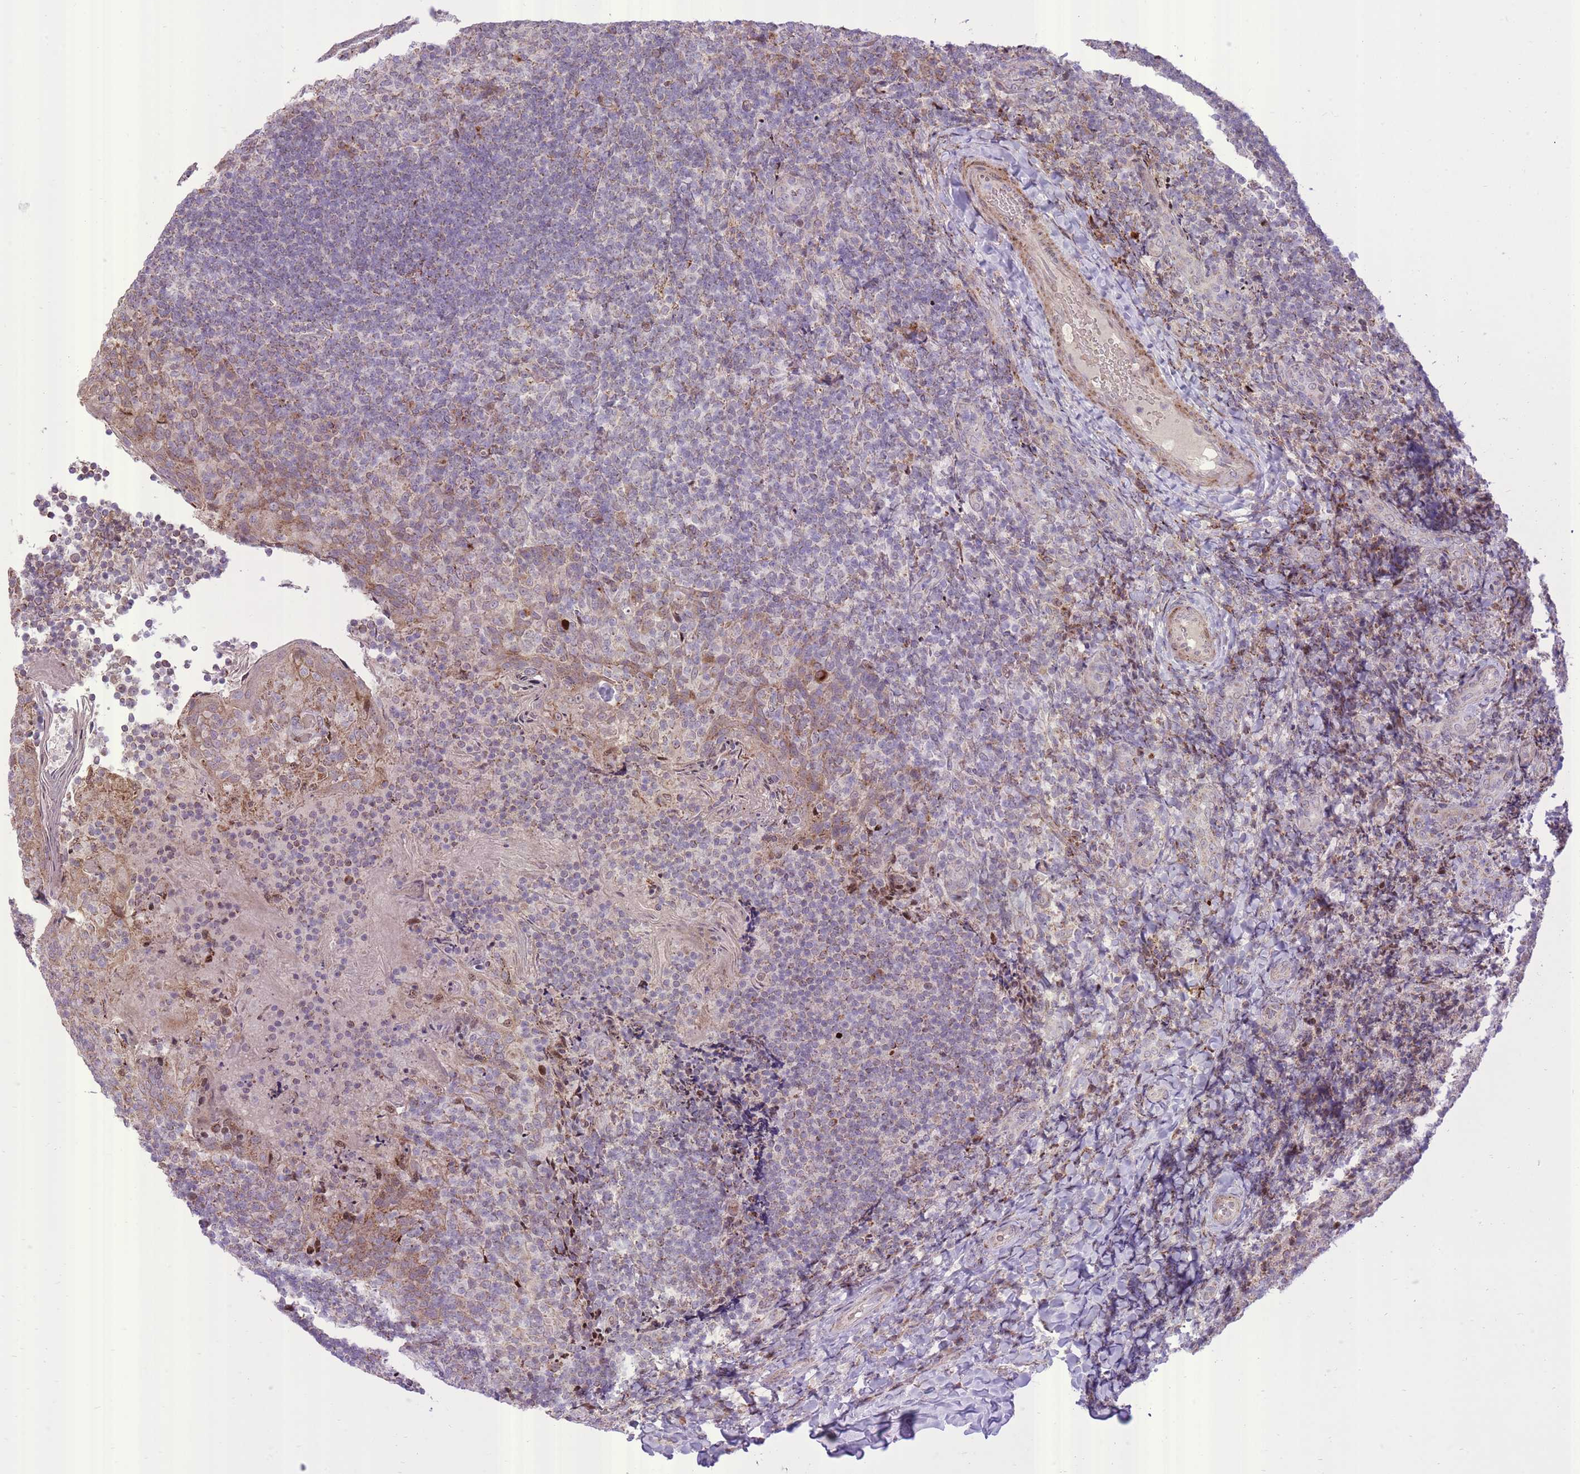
{"staining": {"intensity": "weak", "quantity": "<25%", "location": "cytoplasmic/membranous"}, "tissue": "tonsil", "cell_type": "Germinal center cells", "image_type": "normal", "snomed": [{"axis": "morphology", "description": "Normal tissue, NOS"}, {"axis": "topography", "description": "Tonsil"}], "caption": "Protein analysis of unremarkable tonsil reveals no significant positivity in germinal center cells. The staining was performed using DAB (3,3'-diaminobenzidine) to visualize the protein expression in brown, while the nuclei were stained in blue with hematoxylin (Magnification: 20x).", "gene": "SLC4A4", "patient": {"sex": "female", "age": 10}}